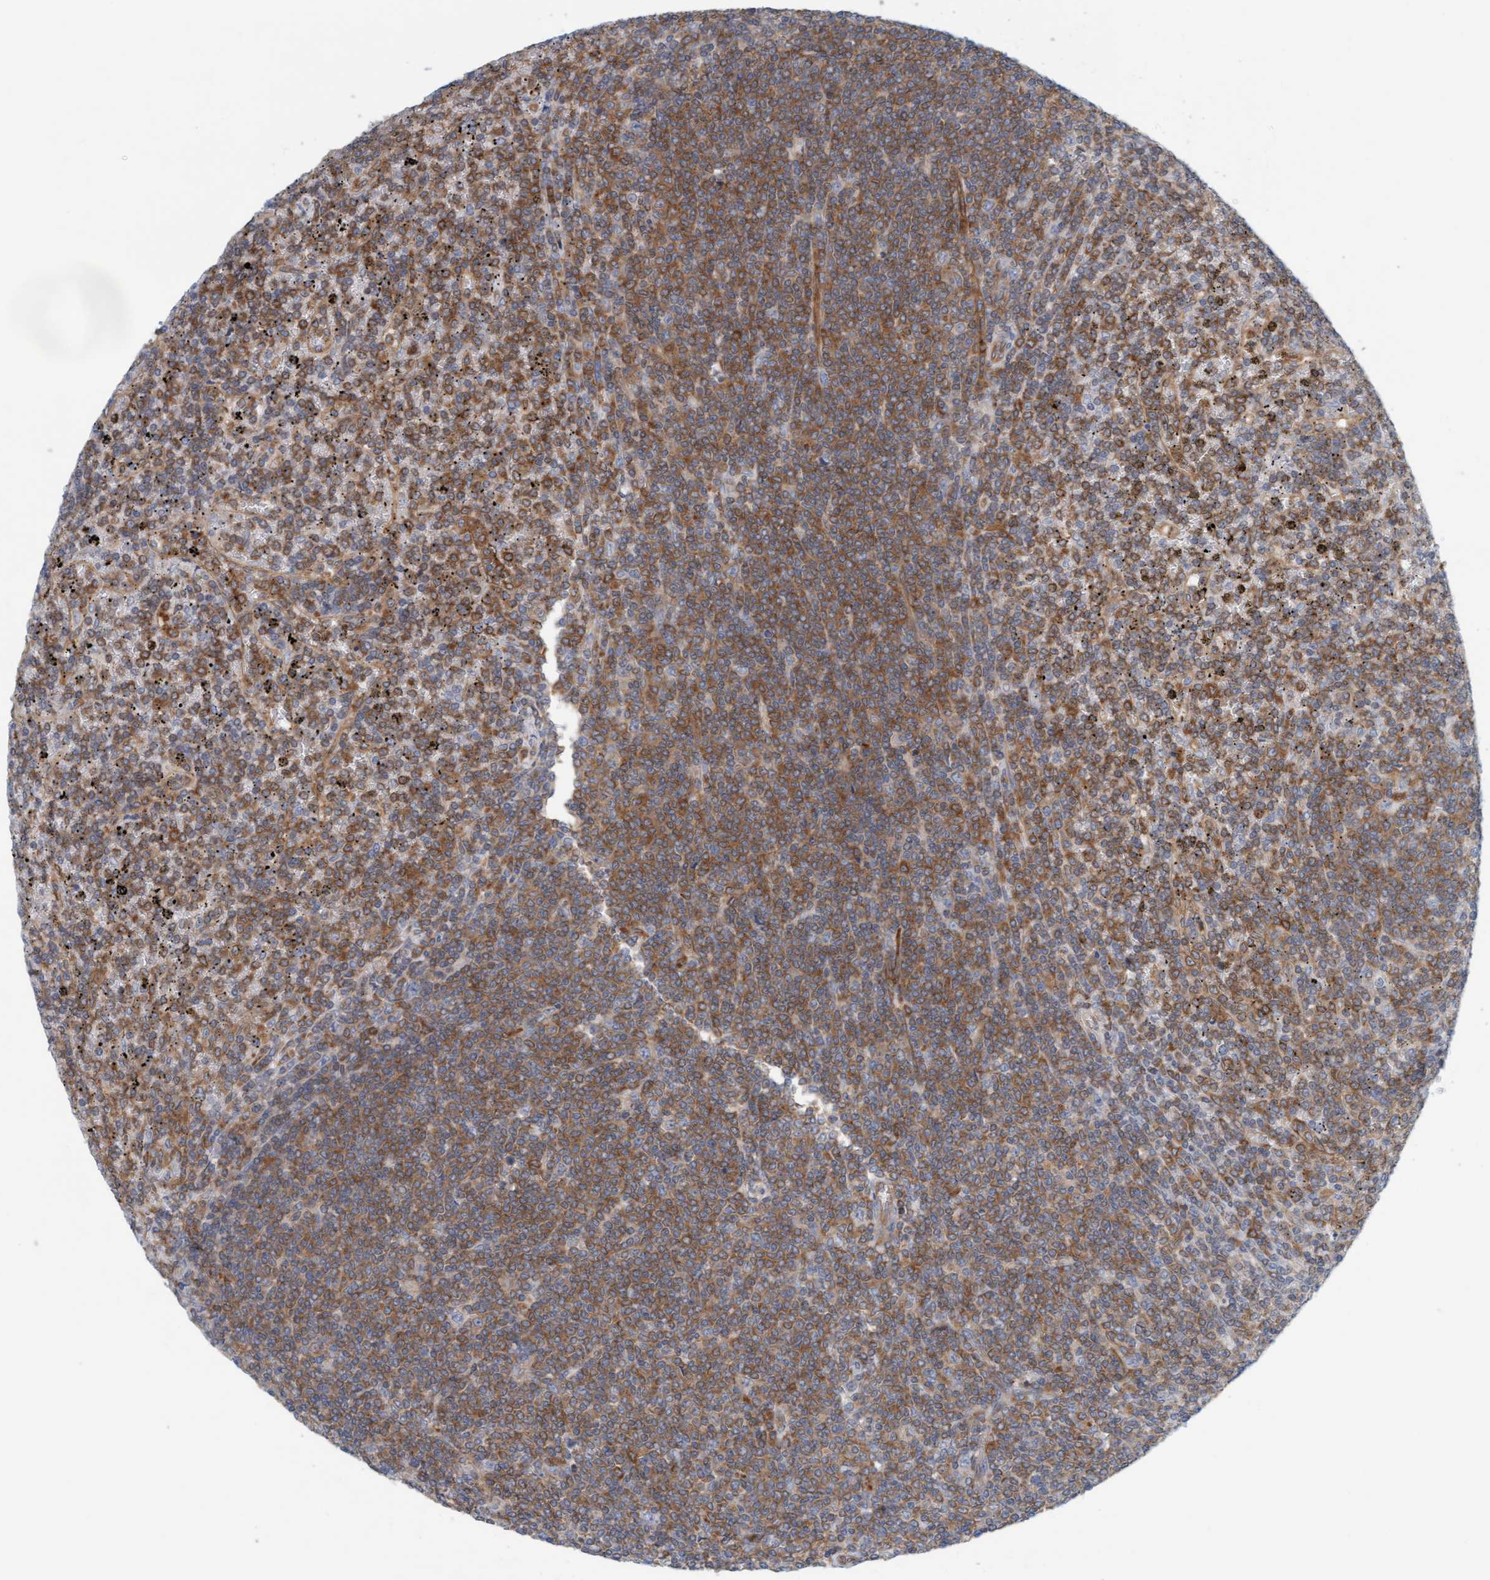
{"staining": {"intensity": "moderate", "quantity": ">75%", "location": "cytoplasmic/membranous"}, "tissue": "lymphoma", "cell_type": "Tumor cells", "image_type": "cancer", "snomed": [{"axis": "morphology", "description": "Malignant lymphoma, non-Hodgkin's type, Low grade"}, {"axis": "topography", "description": "Spleen"}], "caption": "Low-grade malignant lymphoma, non-Hodgkin's type stained for a protein displays moderate cytoplasmic/membranous positivity in tumor cells.", "gene": "PRKD2", "patient": {"sex": "female", "age": 19}}